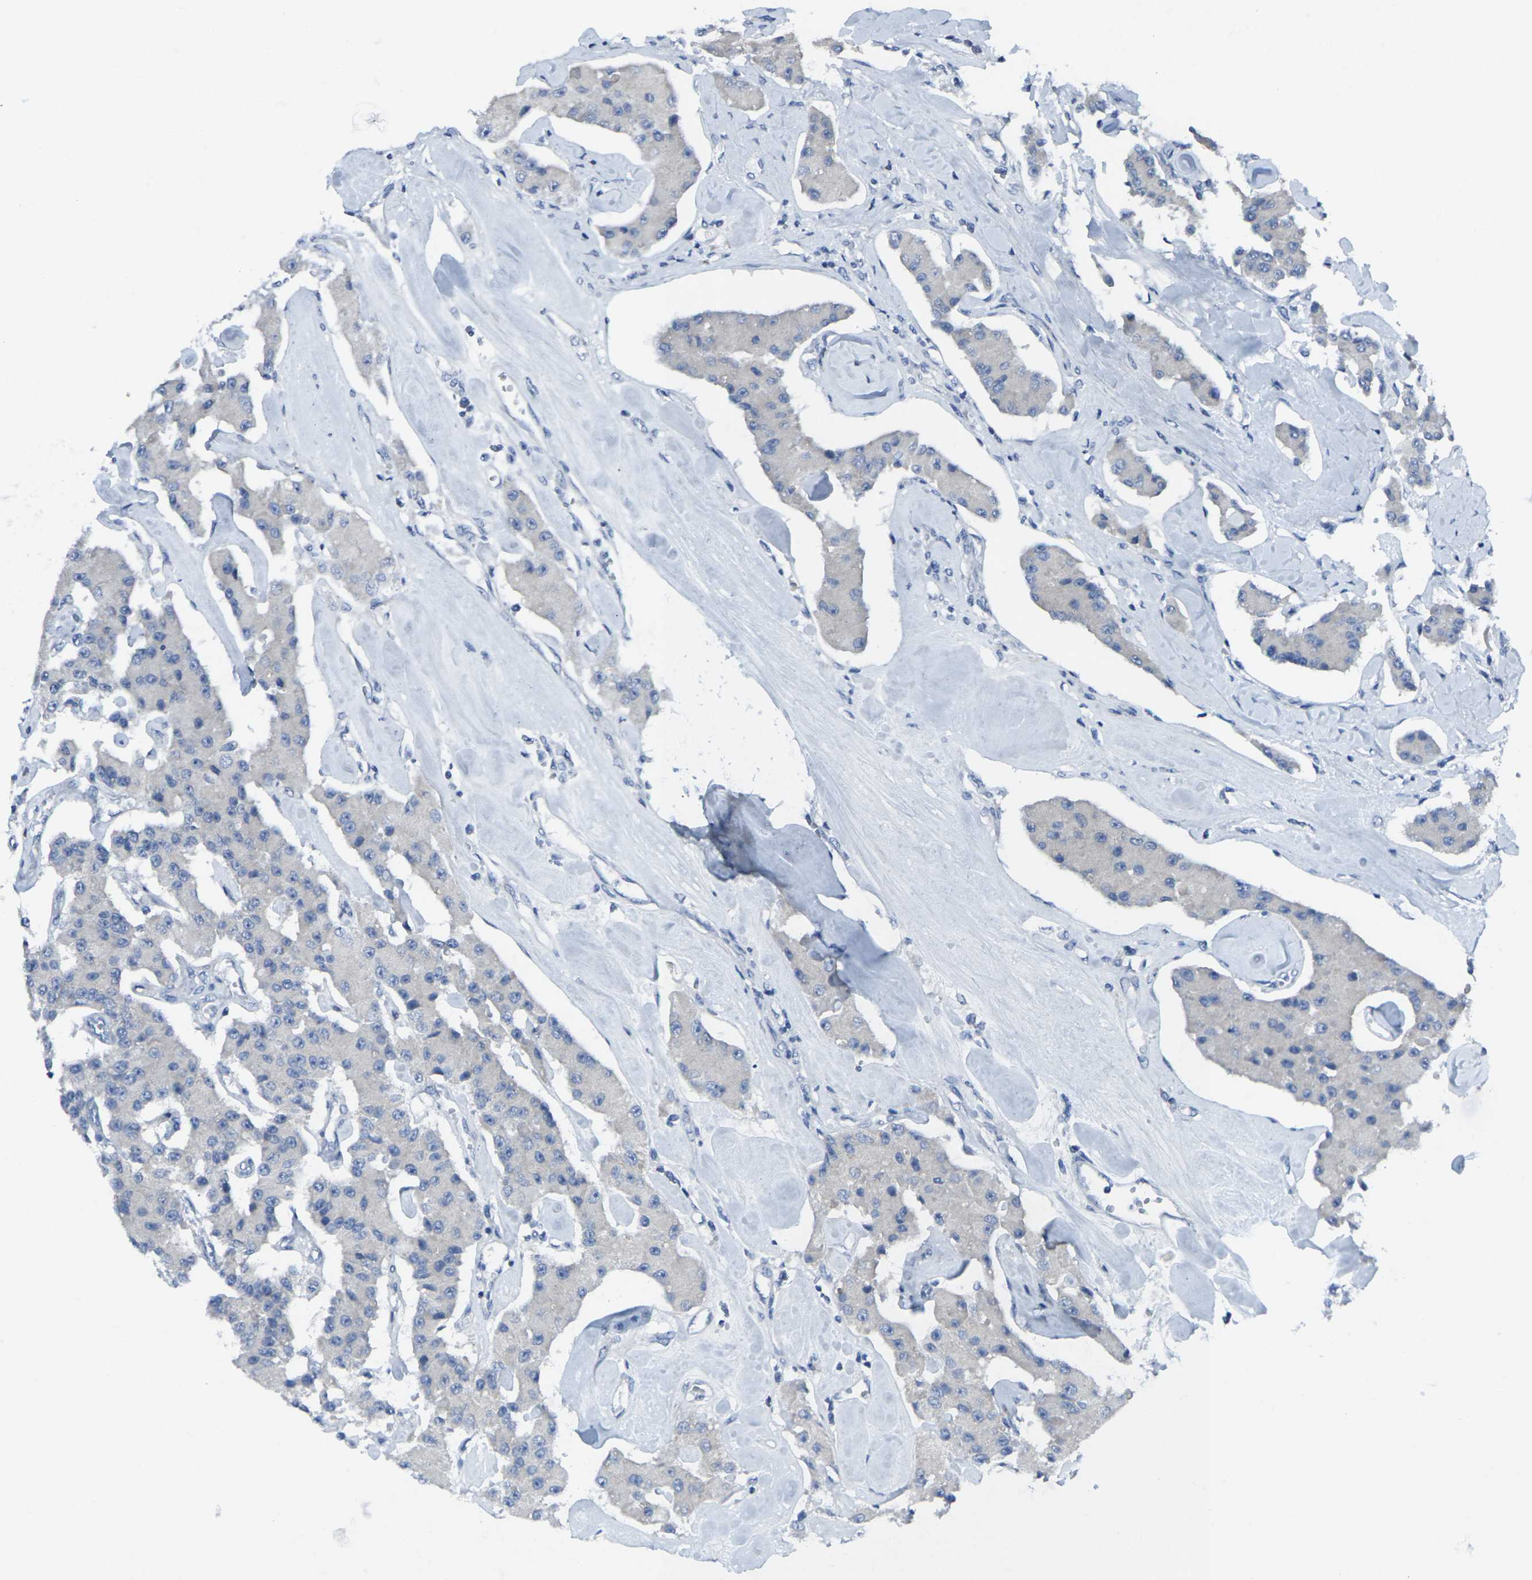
{"staining": {"intensity": "negative", "quantity": "none", "location": "none"}, "tissue": "carcinoid", "cell_type": "Tumor cells", "image_type": "cancer", "snomed": [{"axis": "morphology", "description": "Carcinoid, malignant, NOS"}, {"axis": "topography", "description": "Pancreas"}], "caption": "Image shows no significant protein positivity in tumor cells of carcinoid.", "gene": "CCR10", "patient": {"sex": "male", "age": 41}}